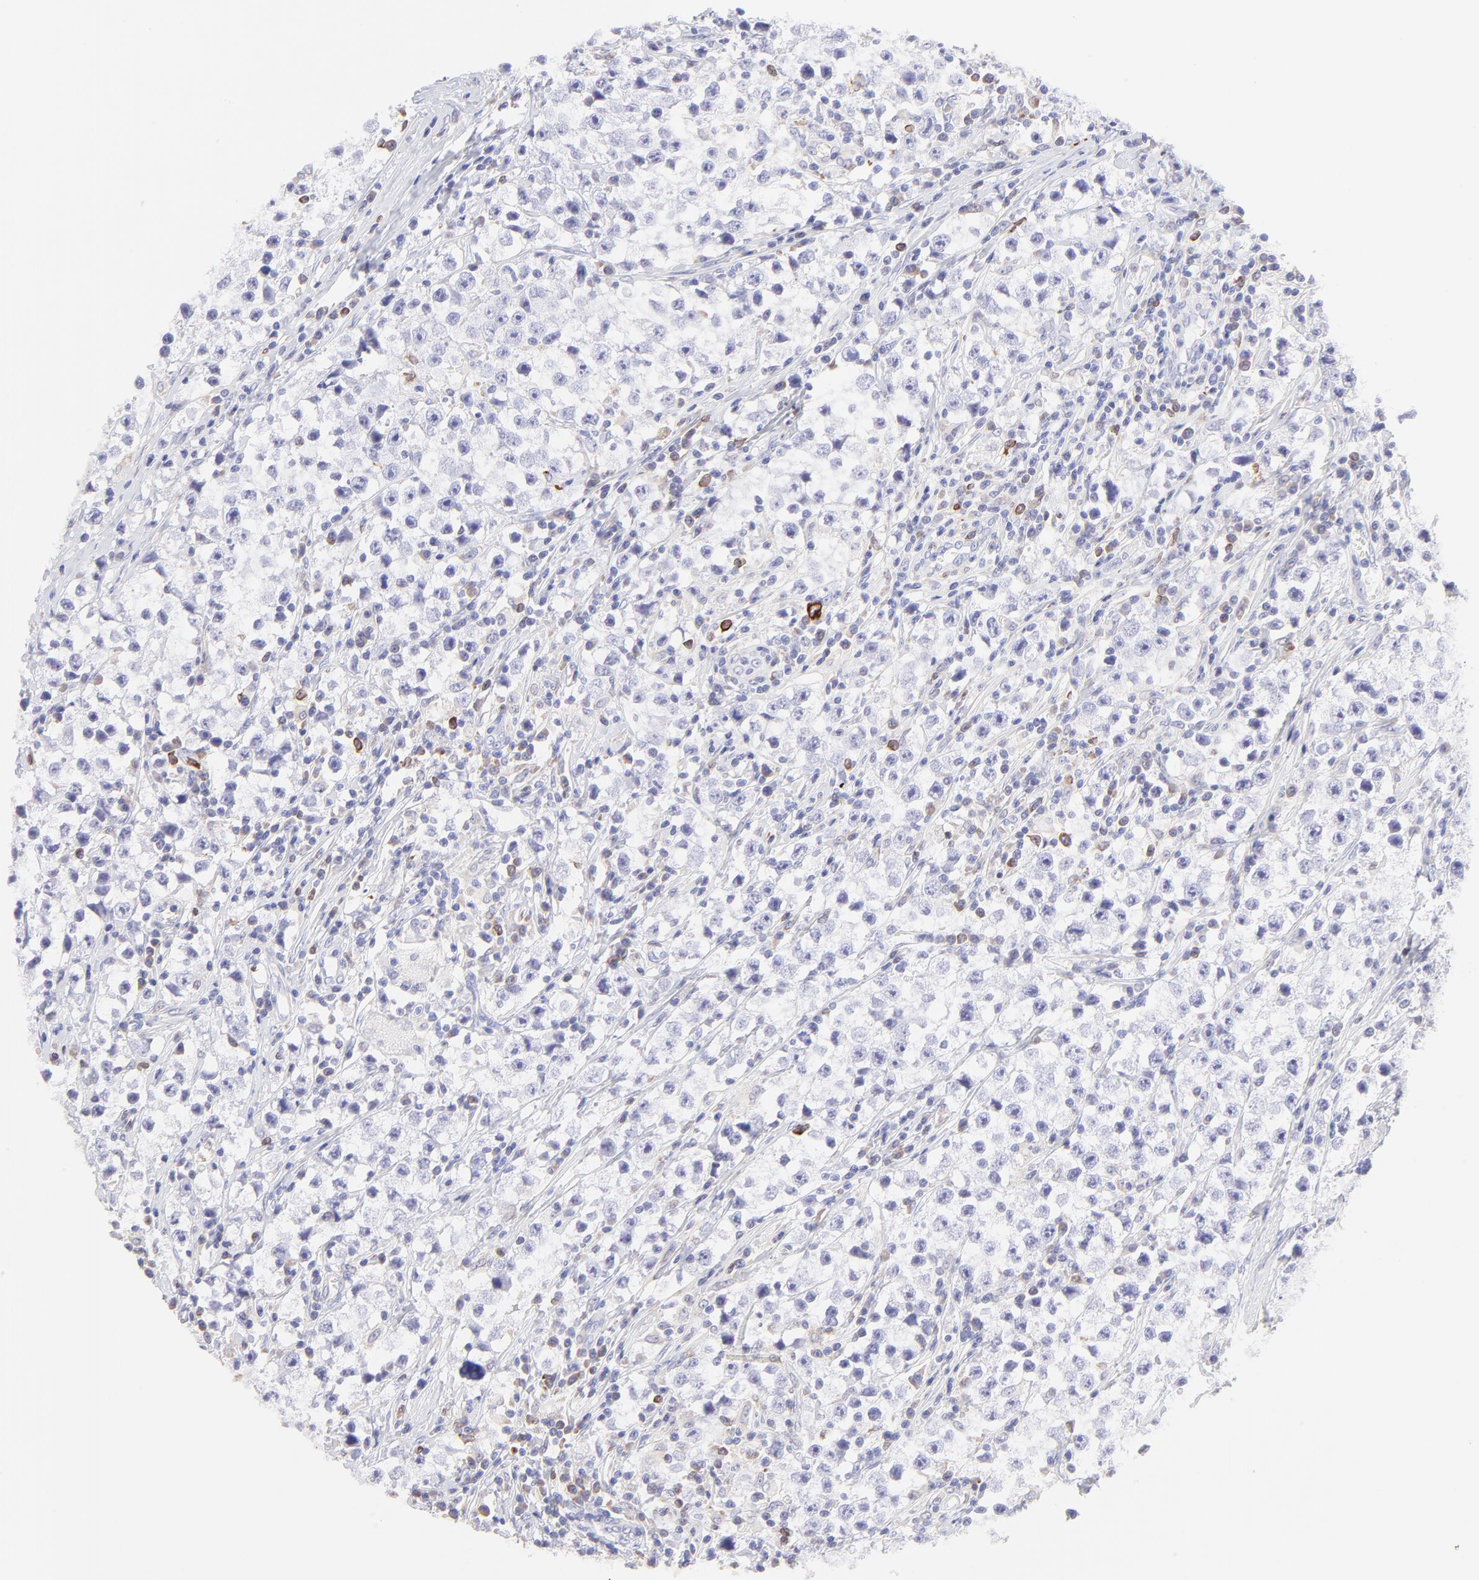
{"staining": {"intensity": "negative", "quantity": "none", "location": "none"}, "tissue": "testis cancer", "cell_type": "Tumor cells", "image_type": "cancer", "snomed": [{"axis": "morphology", "description": "Seminoma, NOS"}, {"axis": "topography", "description": "Testis"}], "caption": "Immunohistochemistry (IHC) micrograph of neoplastic tissue: human testis seminoma stained with DAB (3,3'-diaminobenzidine) exhibits no significant protein expression in tumor cells.", "gene": "IRAG2", "patient": {"sex": "male", "age": 35}}